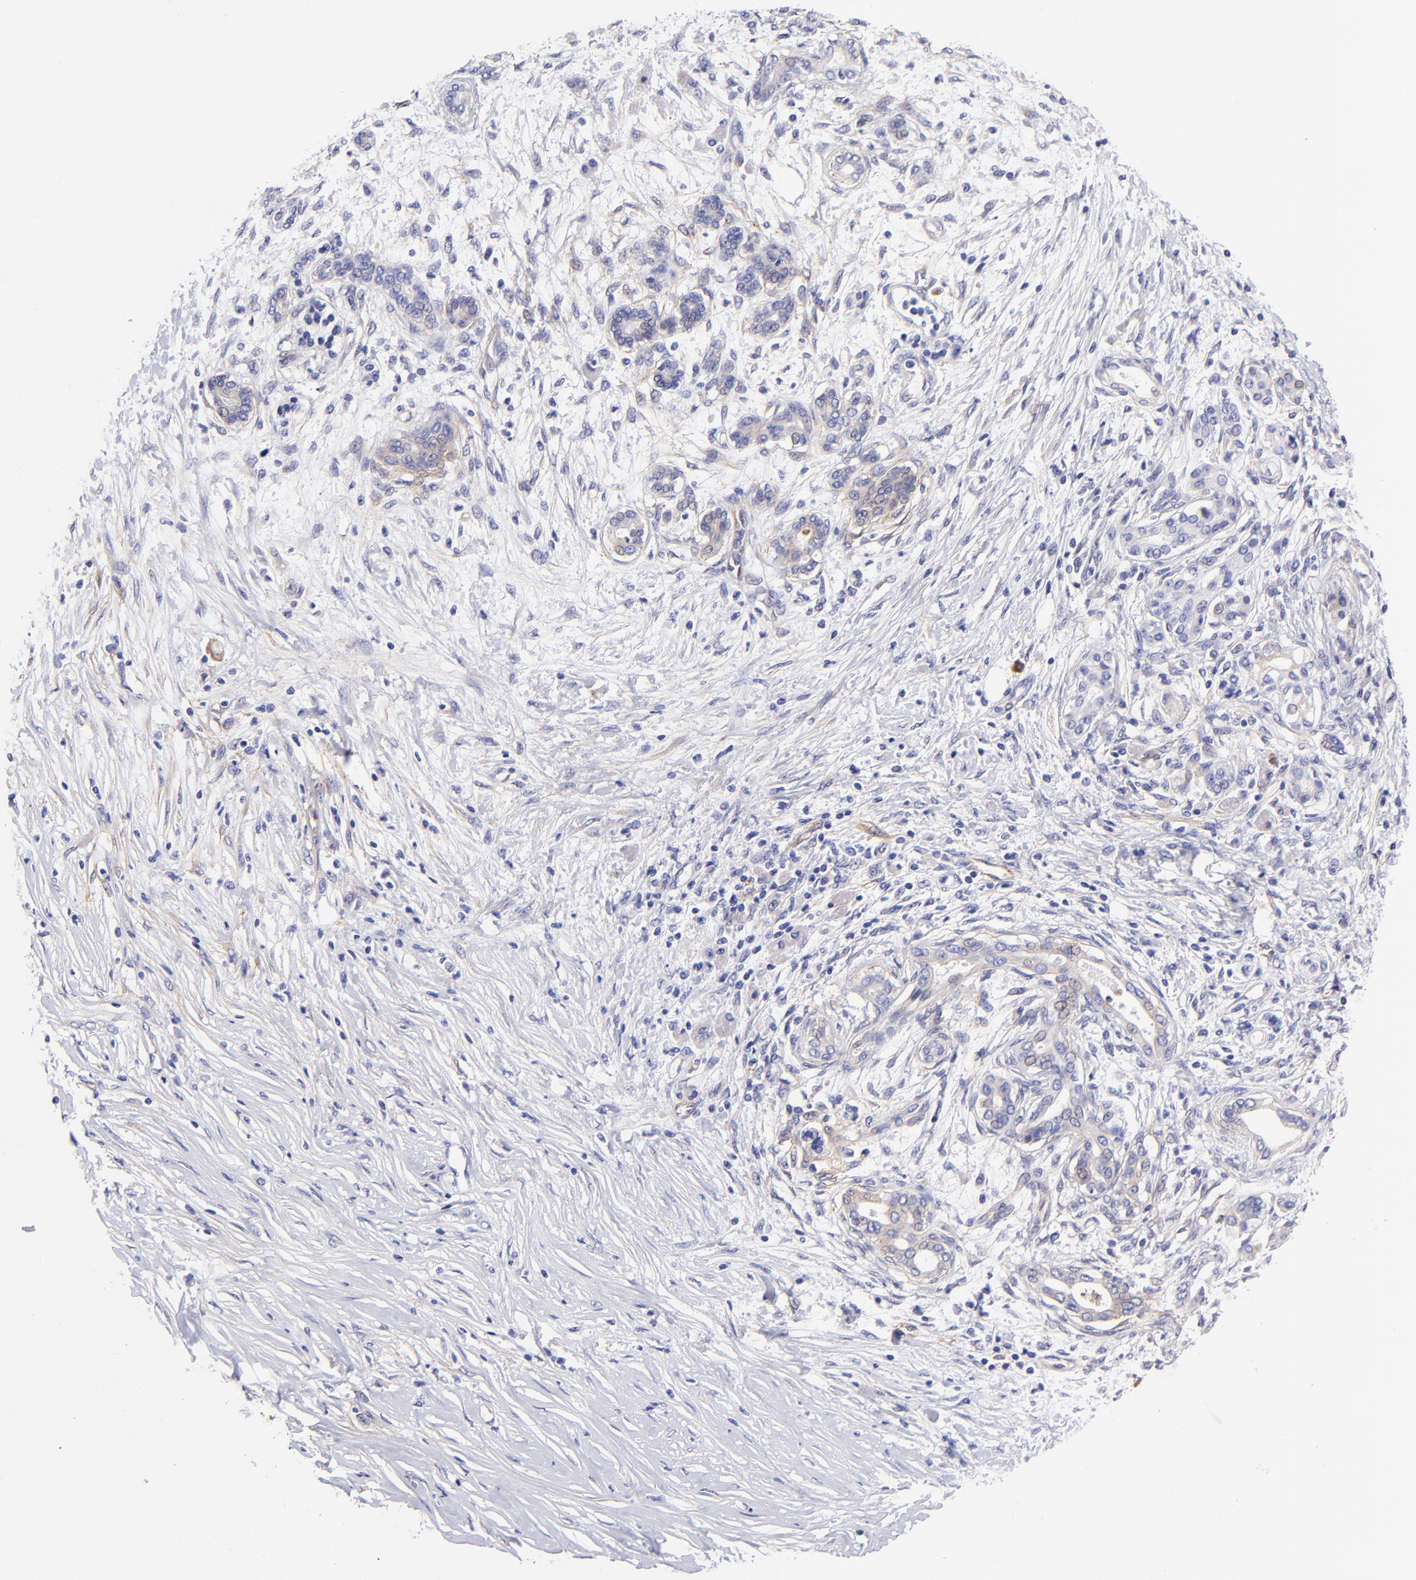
{"staining": {"intensity": "weak", "quantity": "<25%", "location": "cytoplasmic/membranous"}, "tissue": "pancreatic cancer", "cell_type": "Tumor cells", "image_type": "cancer", "snomed": [{"axis": "morphology", "description": "Adenocarcinoma, NOS"}, {"axis": "topography", "description": "Pancreas"}], "caption": "Immunohistochemical staining of human adenocarcinoma (pancreatic) demonstrates no significant staining in tumor cells.", "gene": "PPFIBP1", "patient": {"sex": "female", "age": 59}}